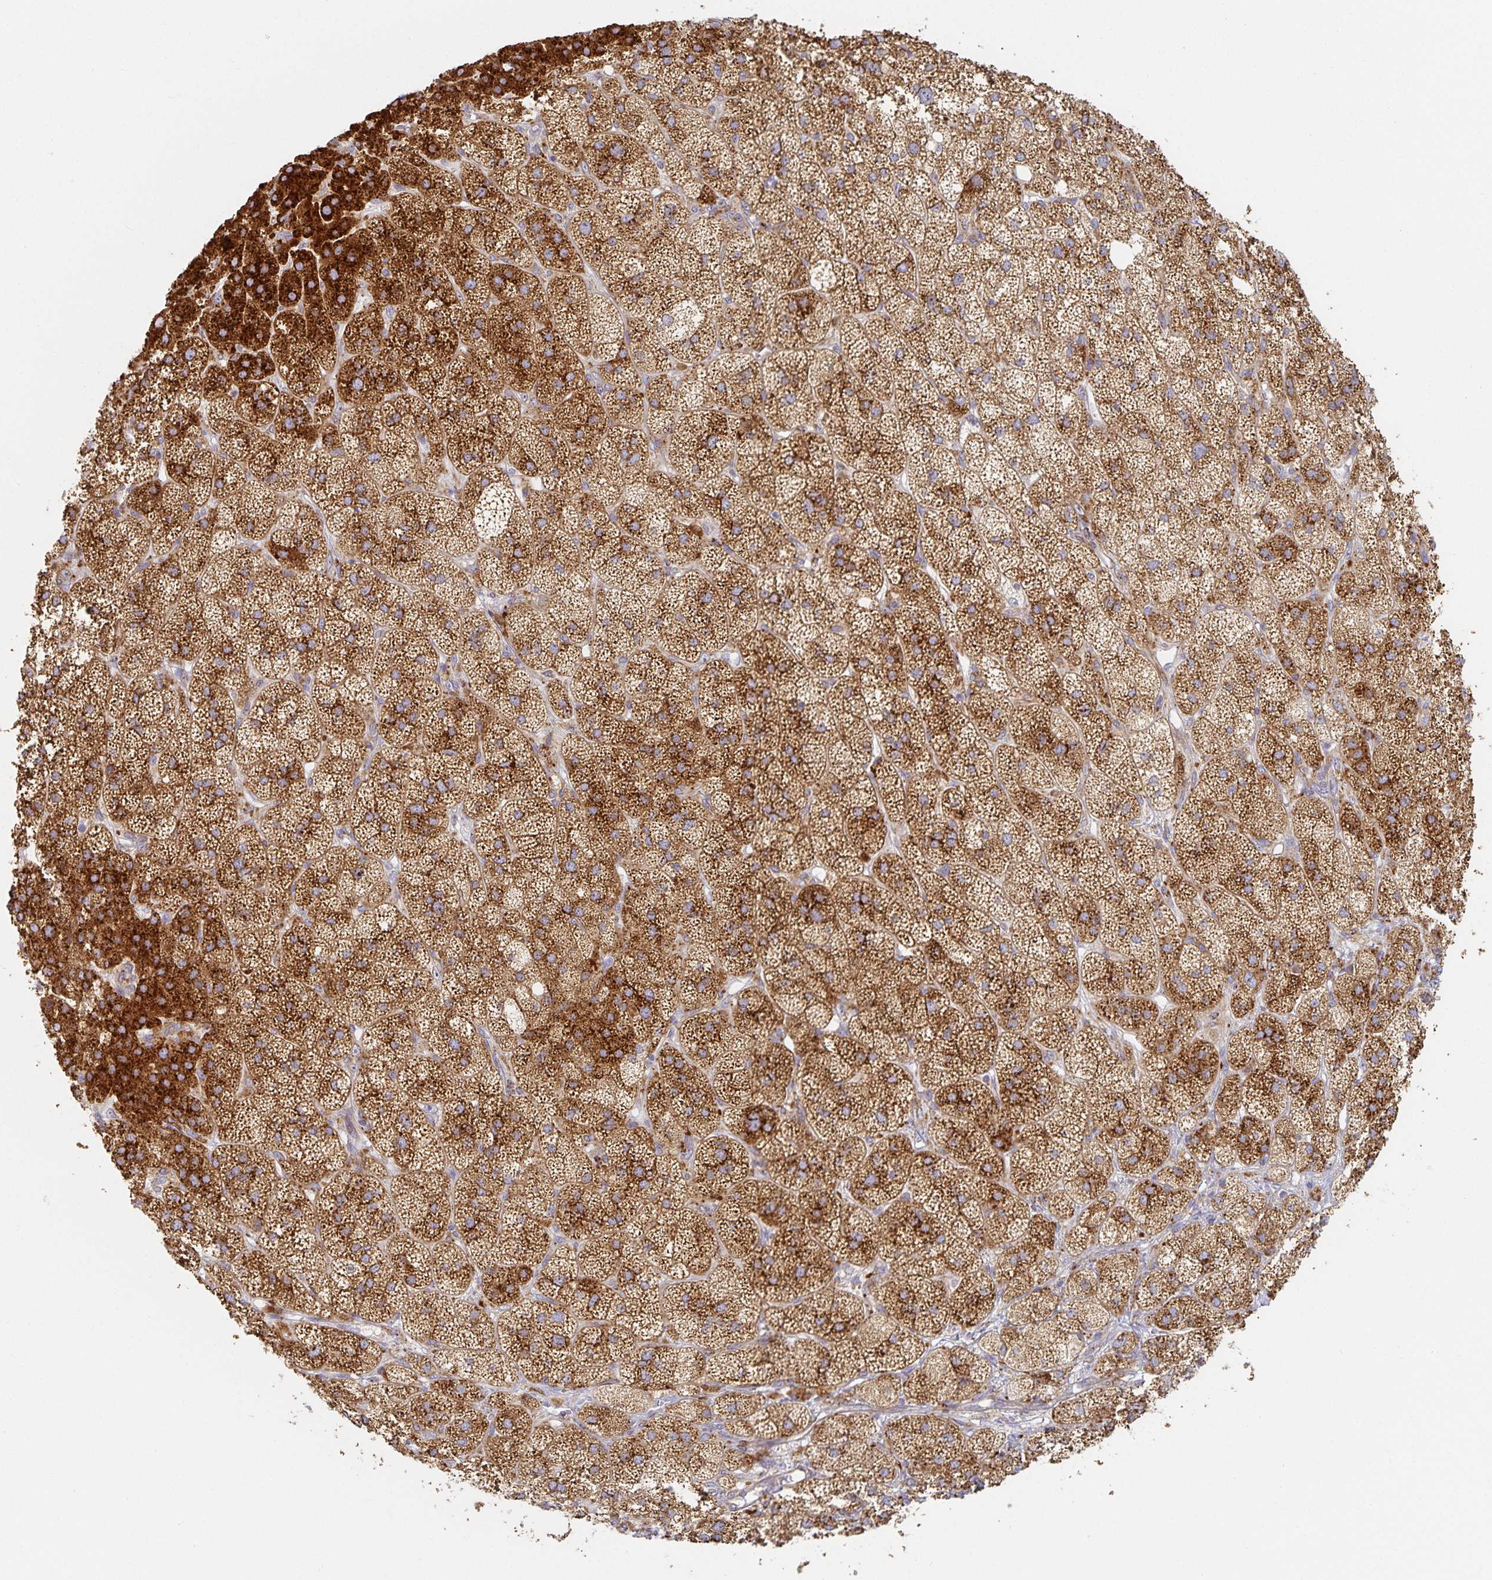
{"staining": {"intensity": "strong", "quantity": ">75%", "location": "cytoplasmic/membranous"}, "tissue": "adrenal gland", "cell_type": "Glandular cells", "image_type": "normal", "snomed": [{"axis": "morphology", "description": "Normal tissue, NOS"}, {"axis": "topography", "description": "Adrenal gland"}], "caption": "Brown immunohistochemical staining in normal adrenal gland demonstrates strong cytoplasmic/membranous positivity in approximately >75% of glandular cells.", "gene": "NOMO1", "patient": {"sex": "female", "age": 60}}